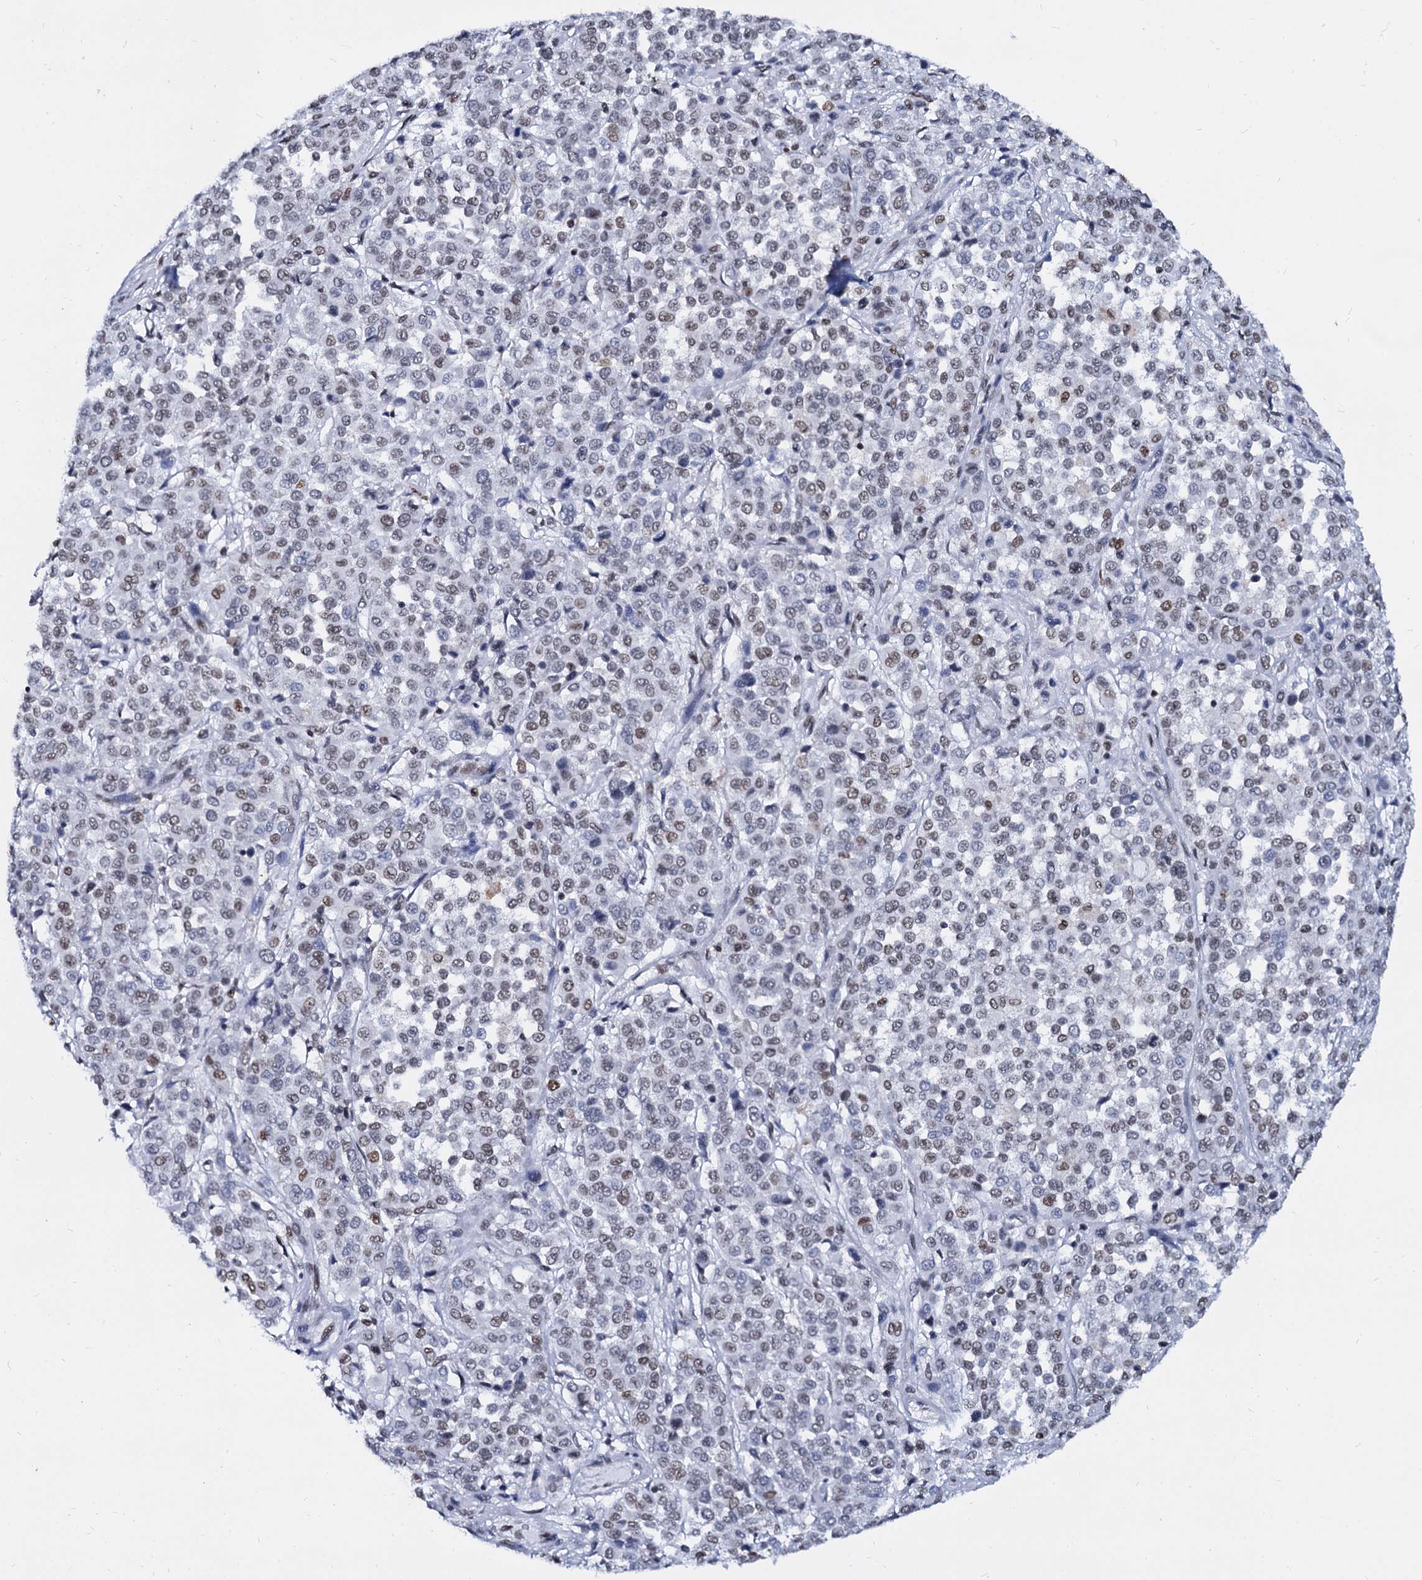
{"staining": {"intensity": "weak", "quantity": ">75%", "location": "nuclear"}, "tissue": "melanoma", "cell_type": "Tumor cells", "image_type": "cancer", "snomed": [{"axis": "morphology", "description": "Malignant melanoma, Metastatic site"}, {"axis": "topography", "description": "Pancreas"}], "caption": "Brown immunohistochemical staining in melanoma exhibits weak nuclear expression in approximately >75% of tumor cells.", "gene": "CMAS", "patient": {"sex": "female", "age": 30}}